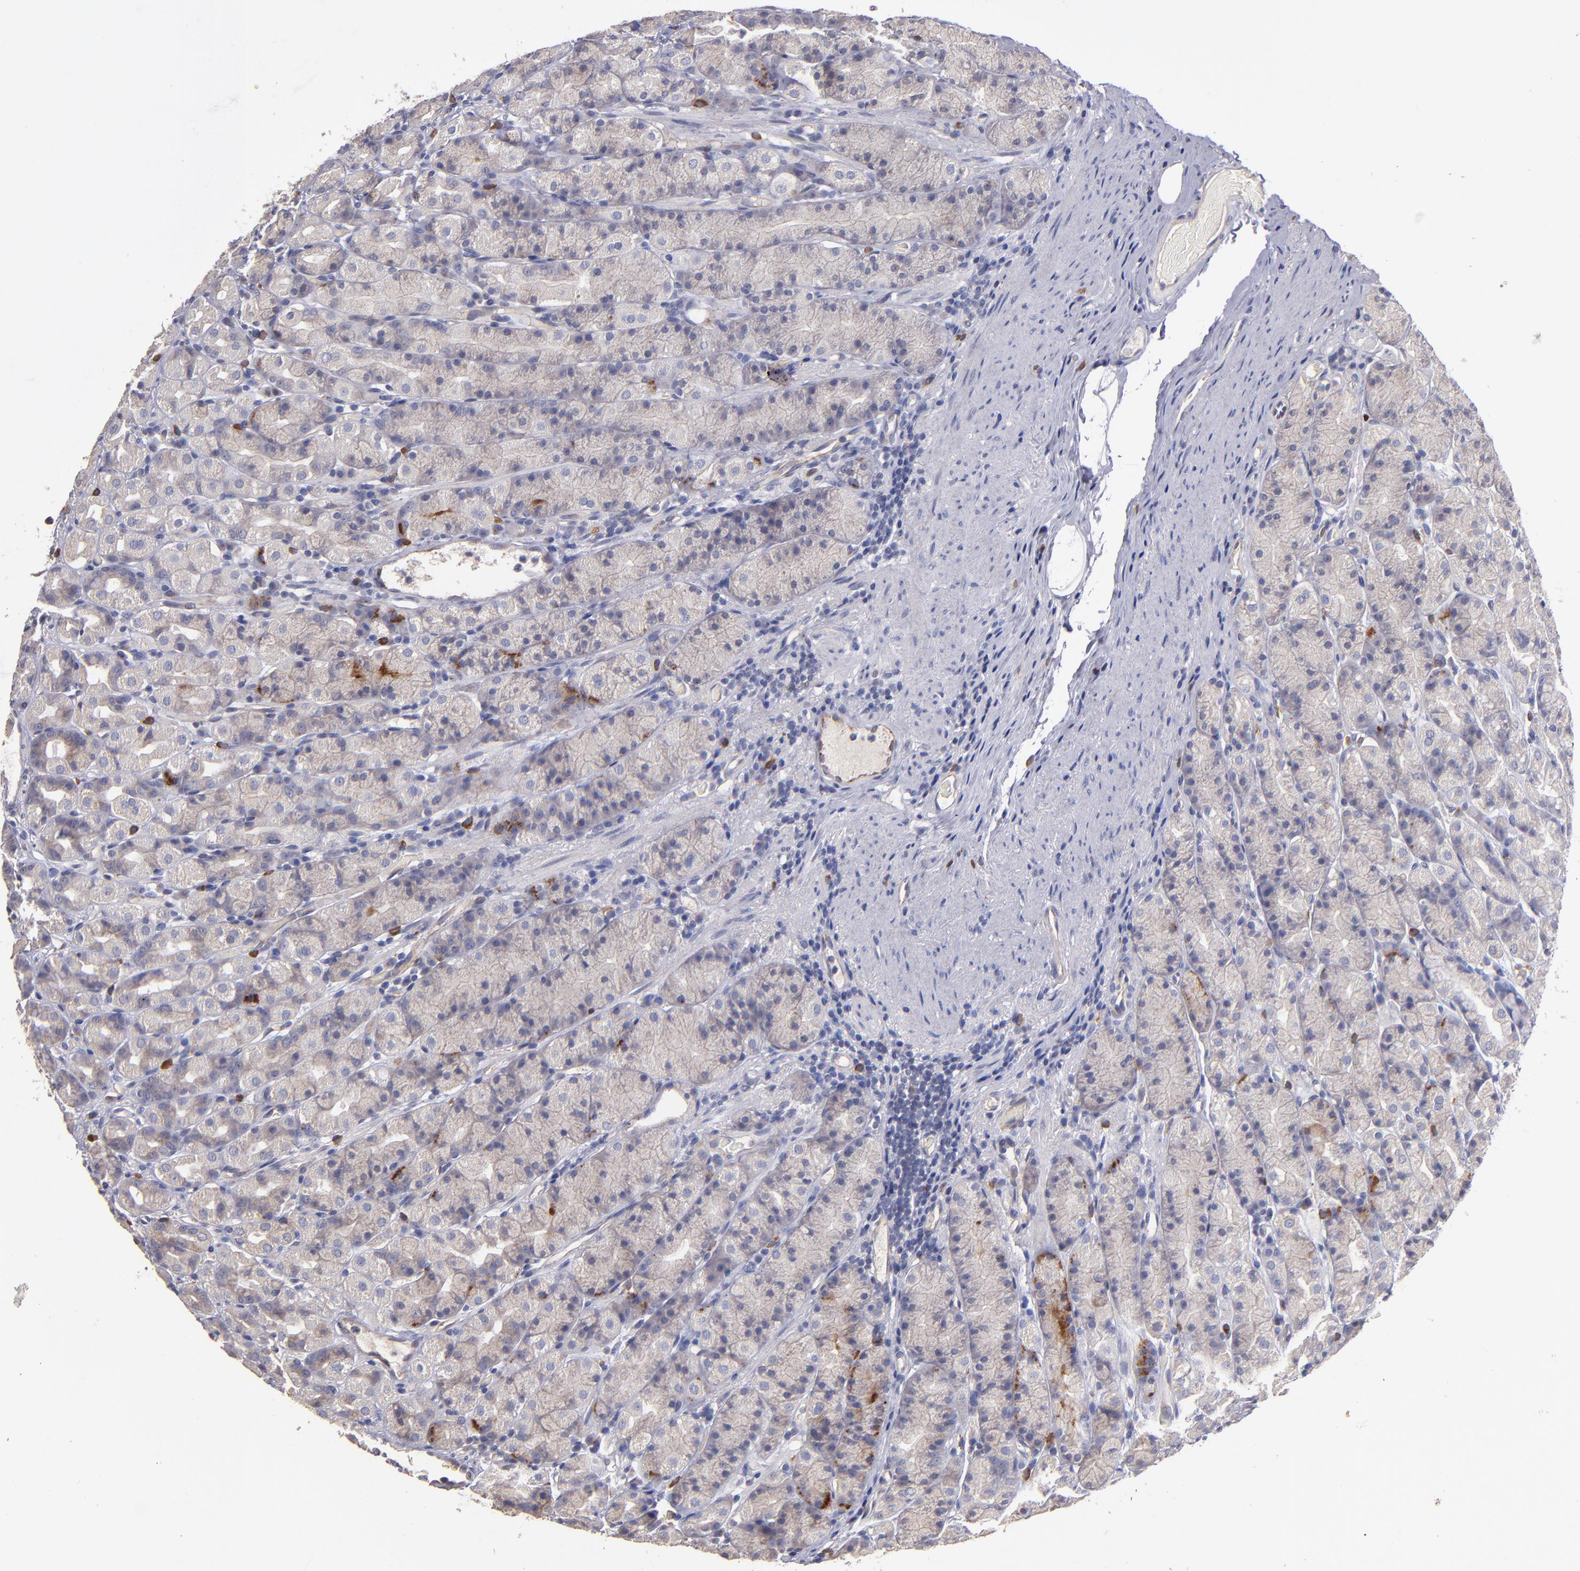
{"staining": {"intensity": "moderate", "quantity": "<25%", "location": "cytoplasmic/membranous"}, "tissue": "stomach", "cell_type": "Glandular cells", "image_type": "normal", "snomed": [{"axis": "morphology", "description": "Normal tissue, NOS"}, {"axis": "topography", "description": "Stomach, upper"}], "caption": "A histopathology image of human stomach stained for a protein reveals moderate cytoplasmic/membranous brown staining in glandular cells.", "gene": "MAGEE1", "patient": {"sex": "male", "age": 68}}